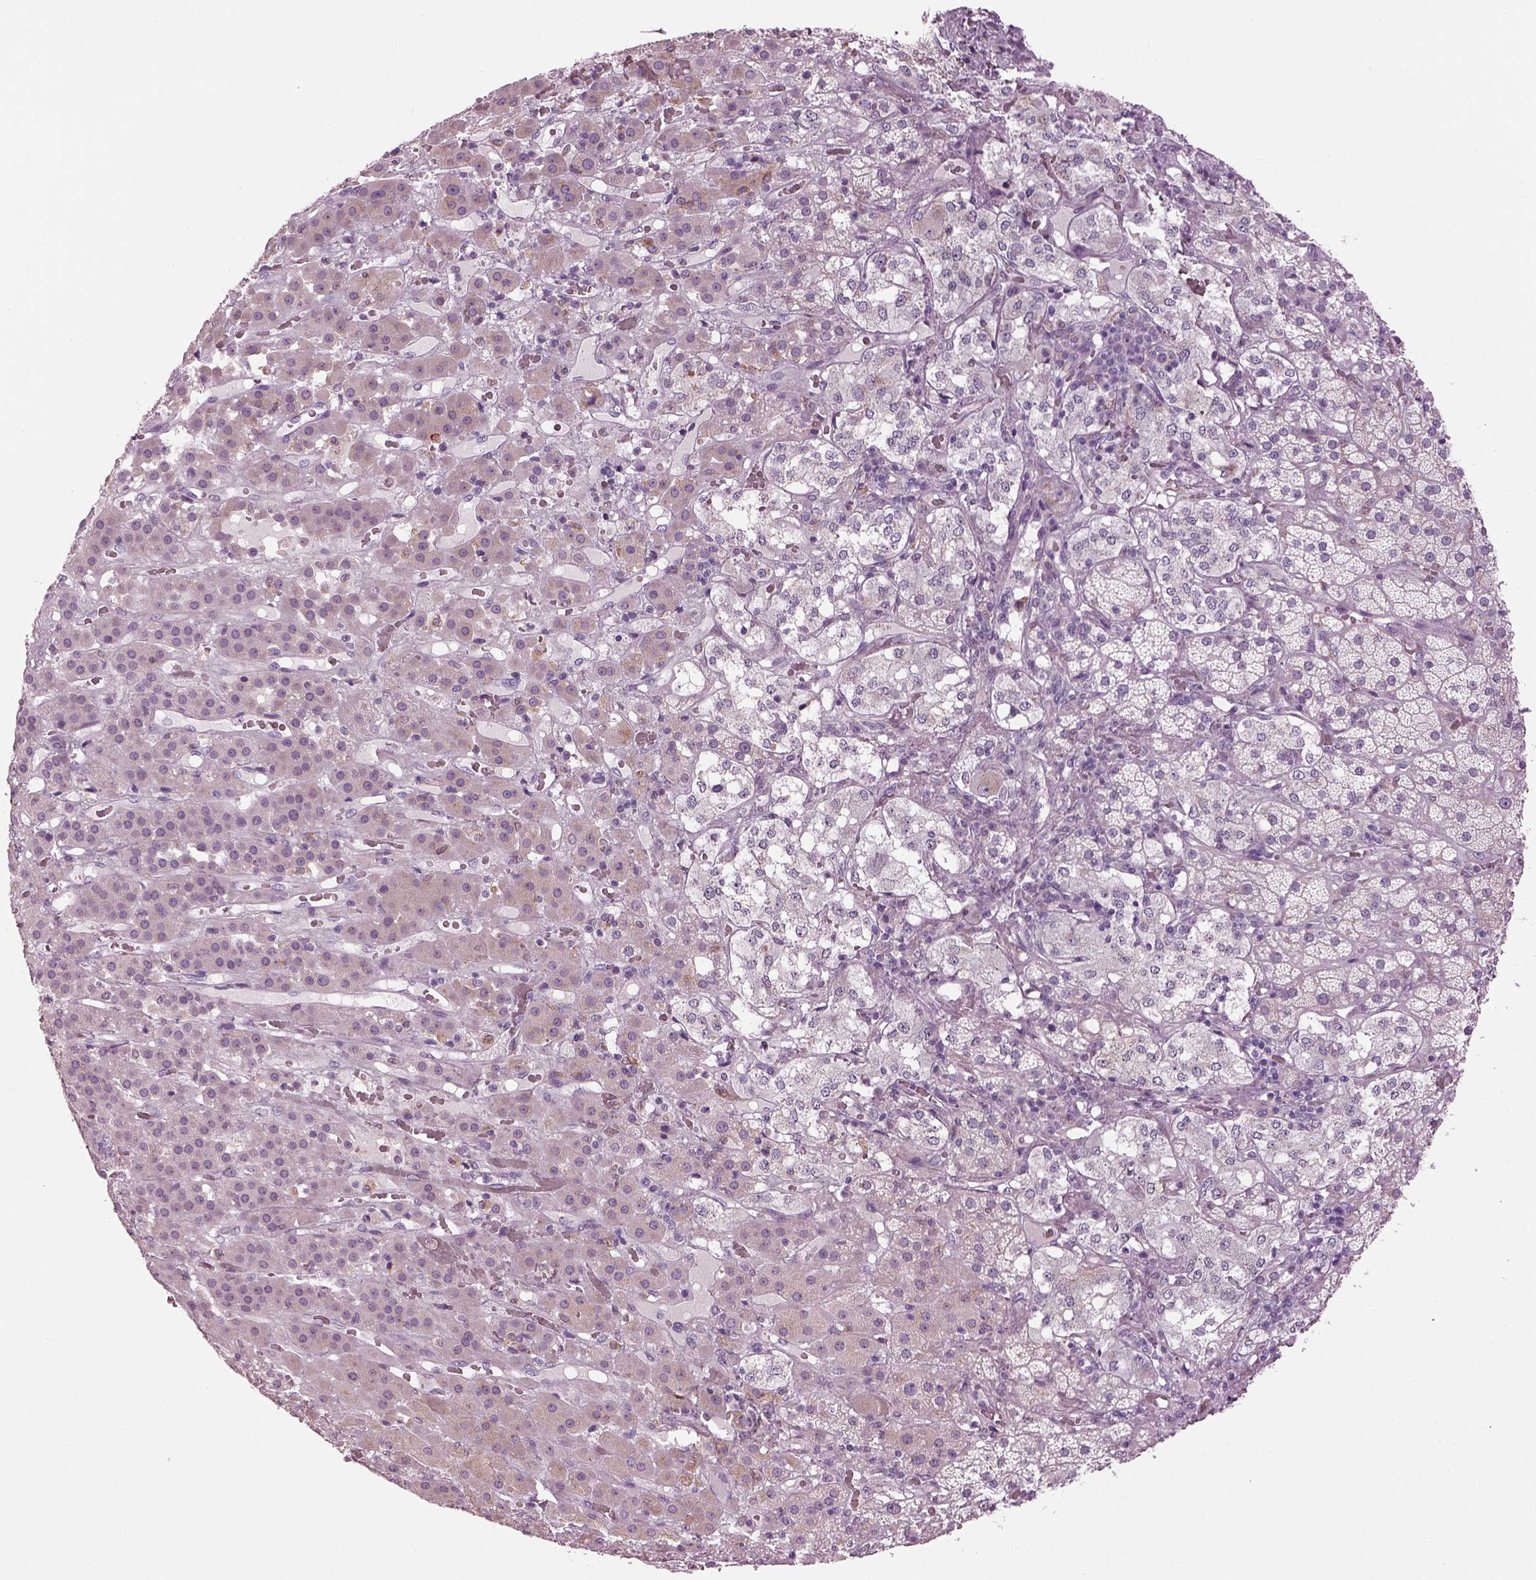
{"staining": {"intensity": "weak", "quantity": "<25%", "location": "cytoplasmic/membranous"}, "tissue": "adrenal gland", "cell_type": "Glandular cells", "image_type": "normal", "snomed": [{"axis": "morphology", "description": "Normal tissue, NOS"}, {"axis": "topography", "description": "Adrenal gland"}], "caption": "This is an immunohistochemistry (IHC) photomicrograph of normal adrenal gland. There is no positivity in glandular cells.", "gene": "TMEM231", "patient": {"sex": "male", "age": 57}}